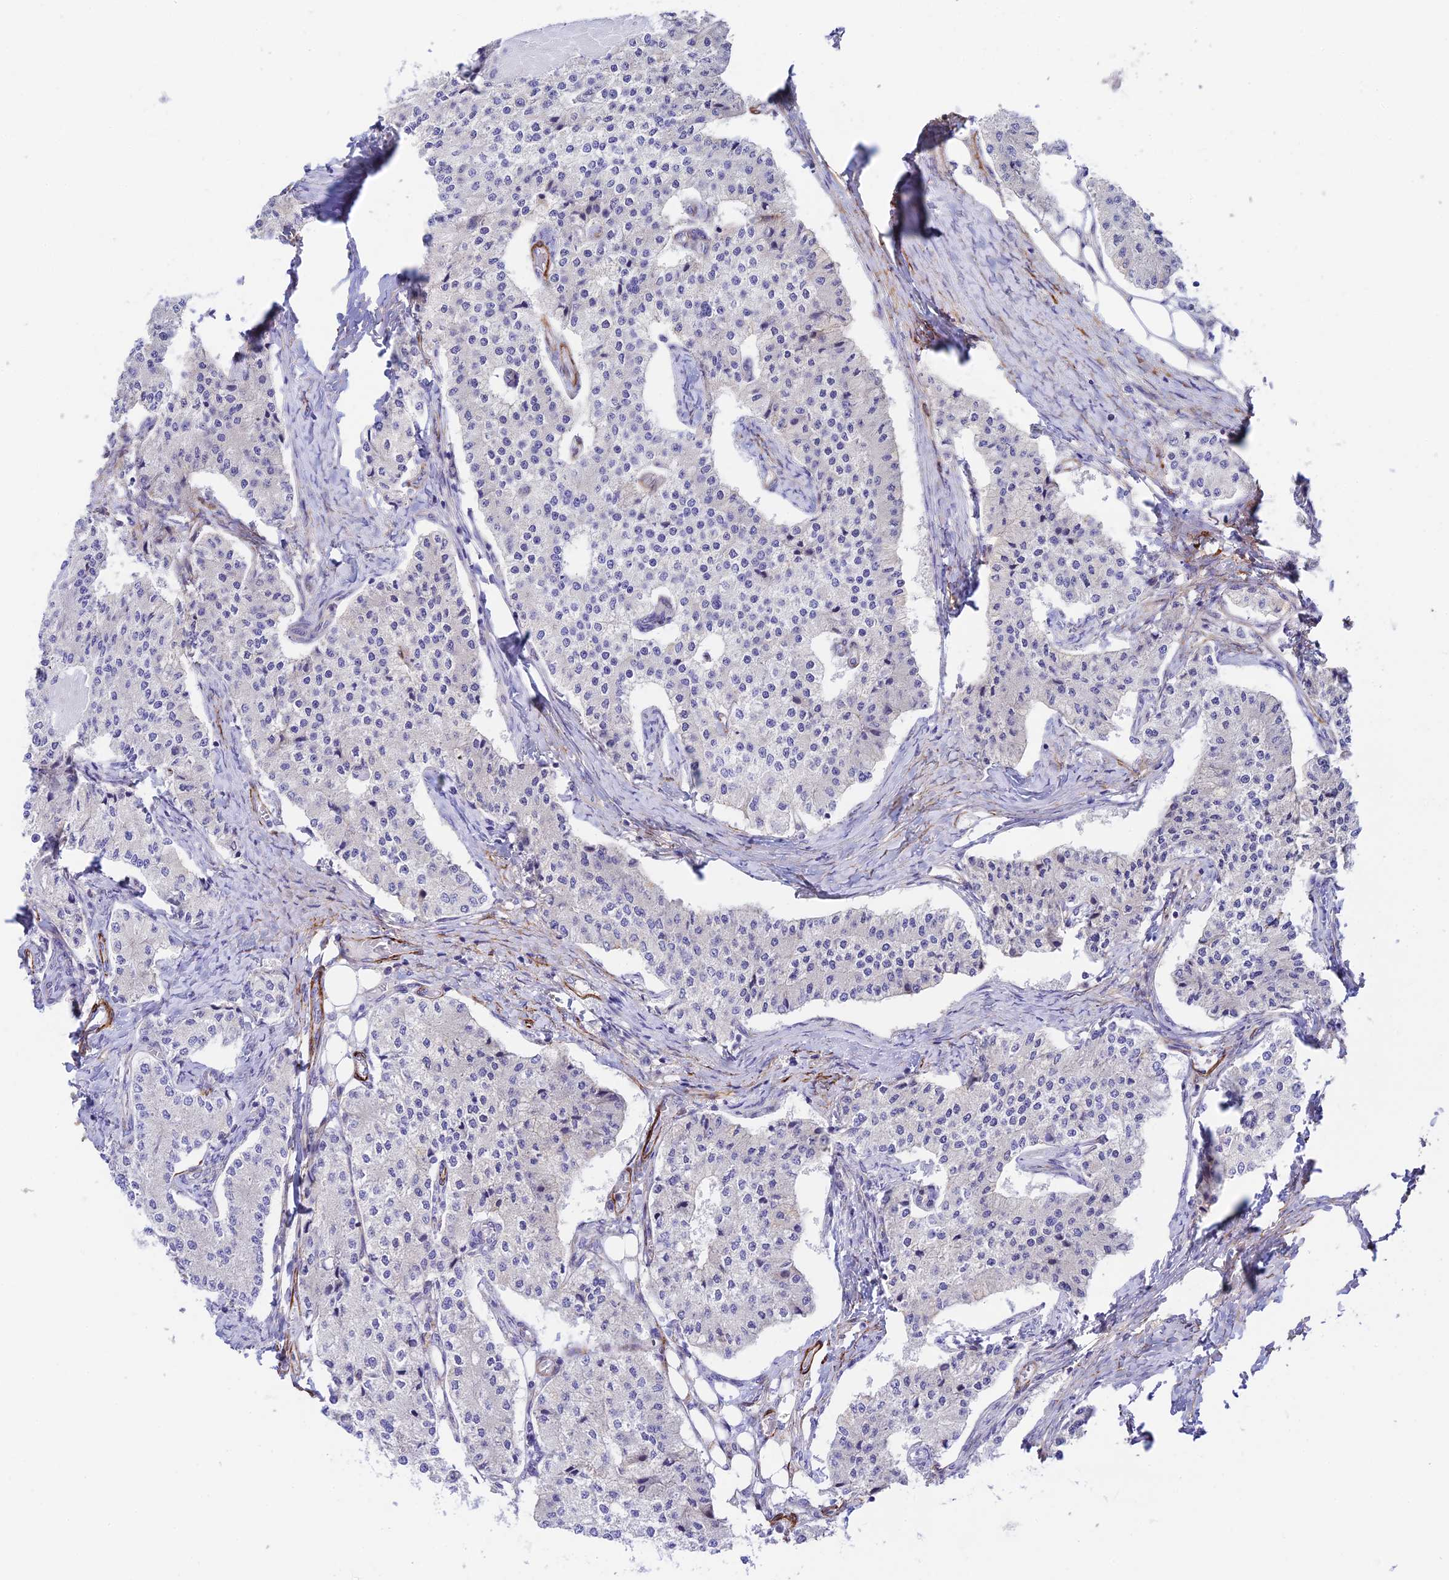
{"staining": {"intensity": "negative", "quantity": "none", "location": "none"}, "tissue": "carcinoid", "cell_type": "Tumor cells", "image_type": "cancer", "snomed": [{"axis": "morphology", "description": "Carcinoid, malignant, NOS"}, {"axis": "topography", "description": "Colon"}], "caption": "This is a histopathology image of immunohistochemistry (IHC) staining of carcinoid, which shows no positivity in tumor cells.", "gene": "ANKRD50", "patient": {"sex": "female", "age": 52}}